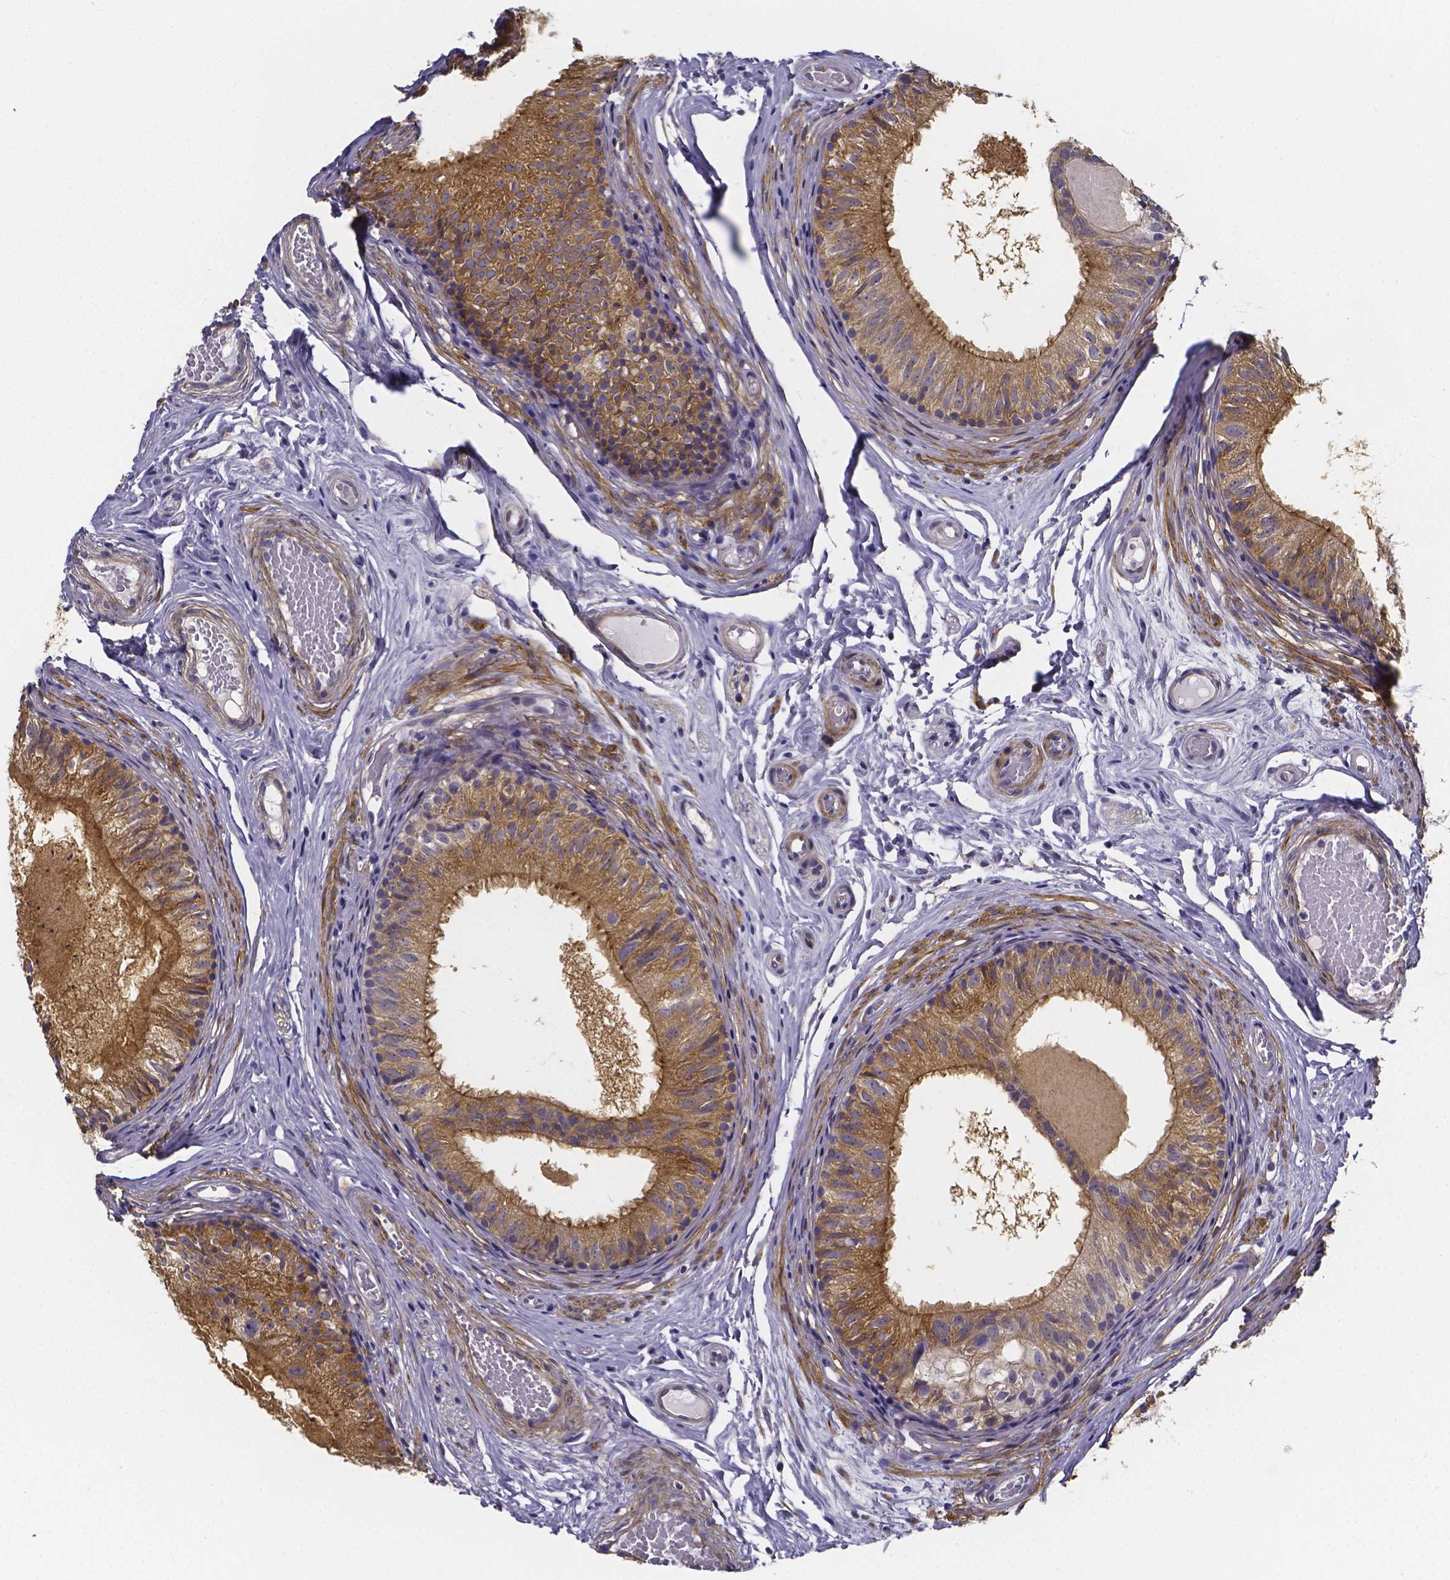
{"staining": {"intensity": "moderate", "quantity": "25%-75%", "location": "cytoplasmic/membranous"}, "tissue": "epididymis", "cell_type": "Glandular cells", "image_type": "normal", "snomed": [{"axis": "morphology", "description": "Normal tissue, NOS"}, {"axis": "topography", "description": "Epididymis"}], "caption": "Immunohistochemical staining of unremarkable epididymis reveals moderate cytoplasmic/membranous protein staining in approximately 25%-75% of glandular cells.", "gene": "RERG", "patient": {"sex": "male", "age": 29}}